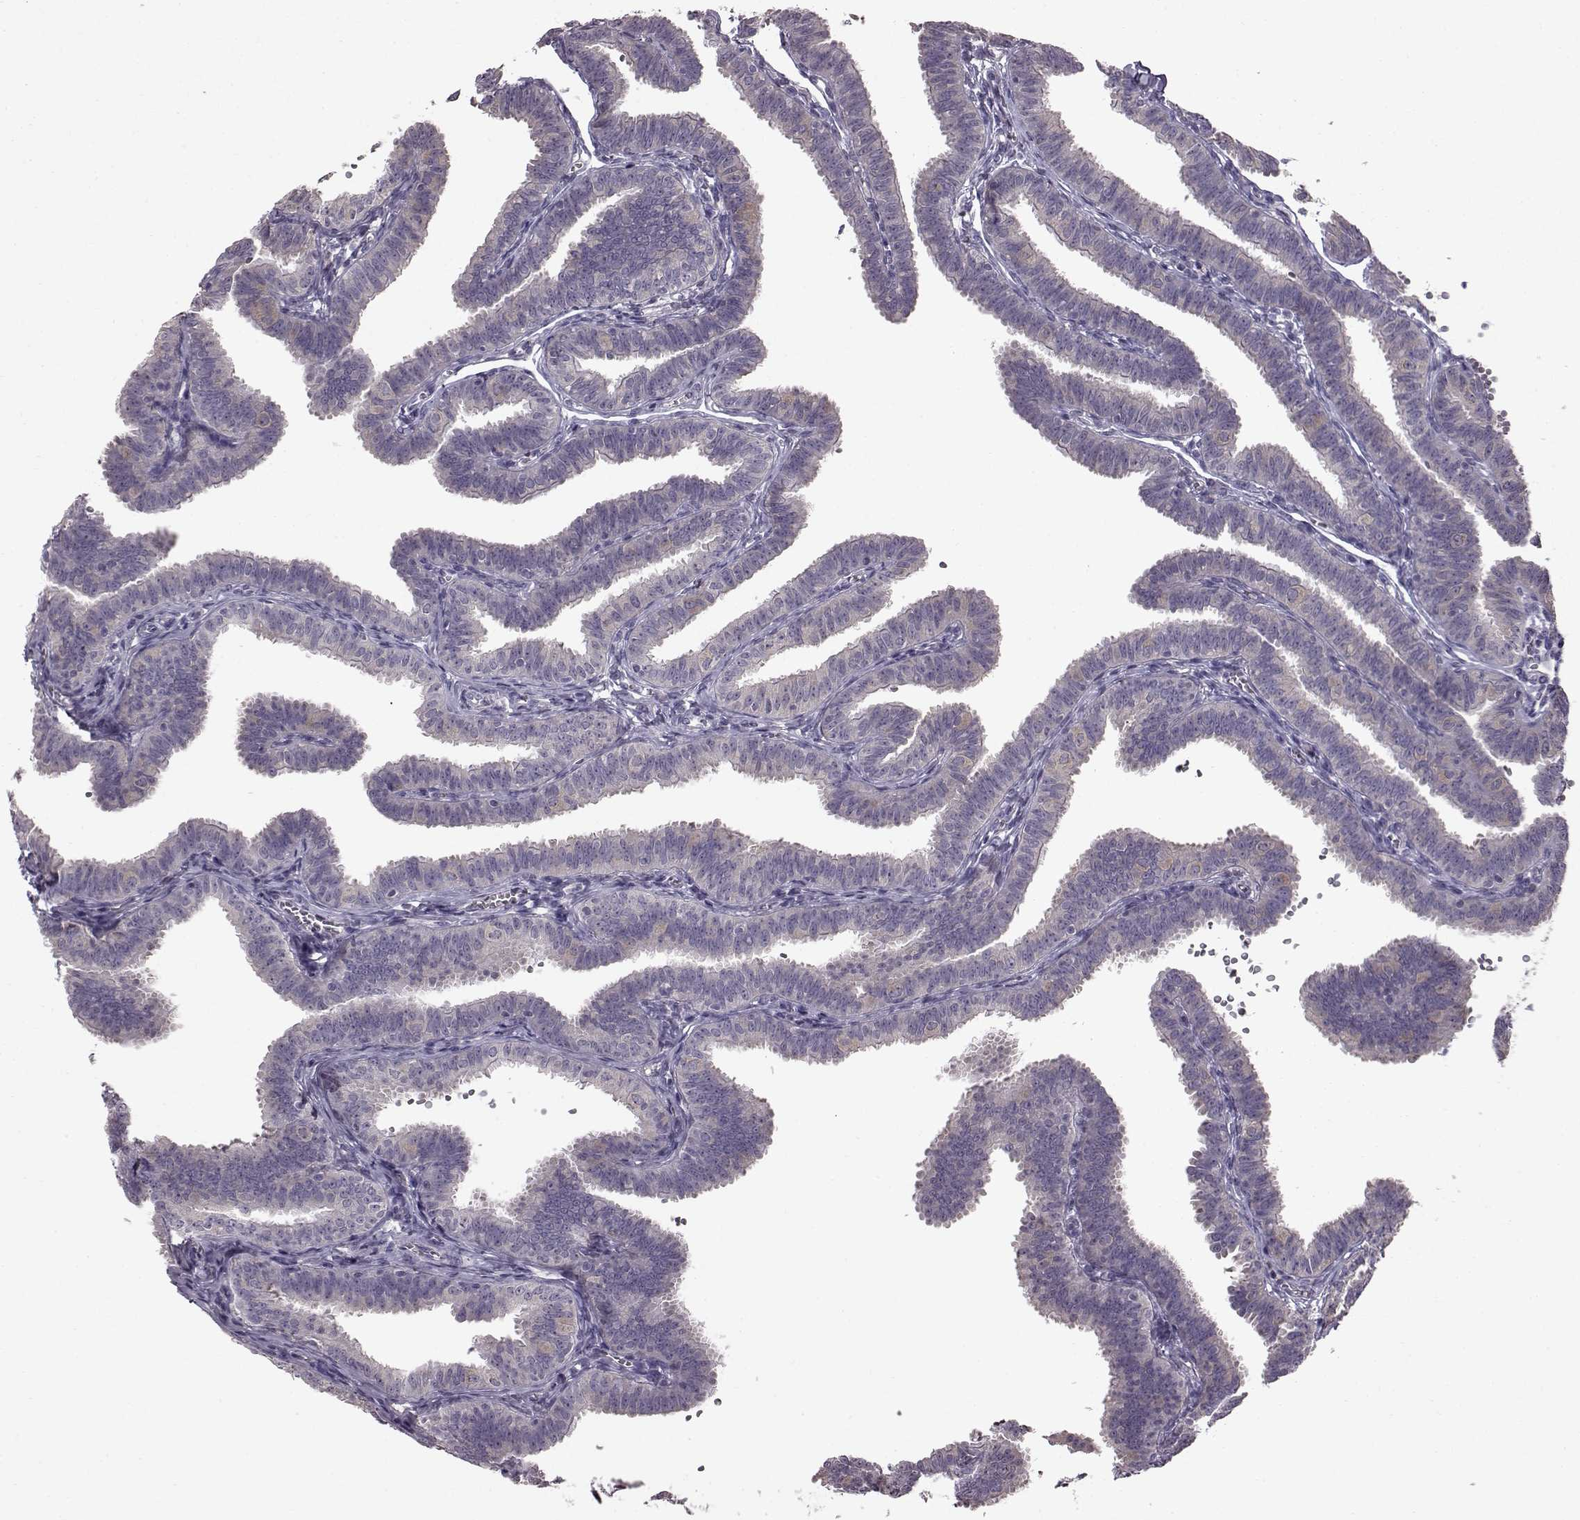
{"staining": {"intensity": "negative", "quantity": "none", "location": "none"}, "tissue": "fallopian tube", "cell_type": "Glandular cells", "image_type": "normal", "snomed": [{"axis": "morphology", "description": "Normal tissue, NOS"}, {"axis": "topography", "description": "Fallopian tube"}], "caption": "An image of fallopian tube stained for a protein exhibits no brown staining in glandular cells.", "gene": "ADGRG2", "patient": {"sex": "female", "age": 25}}